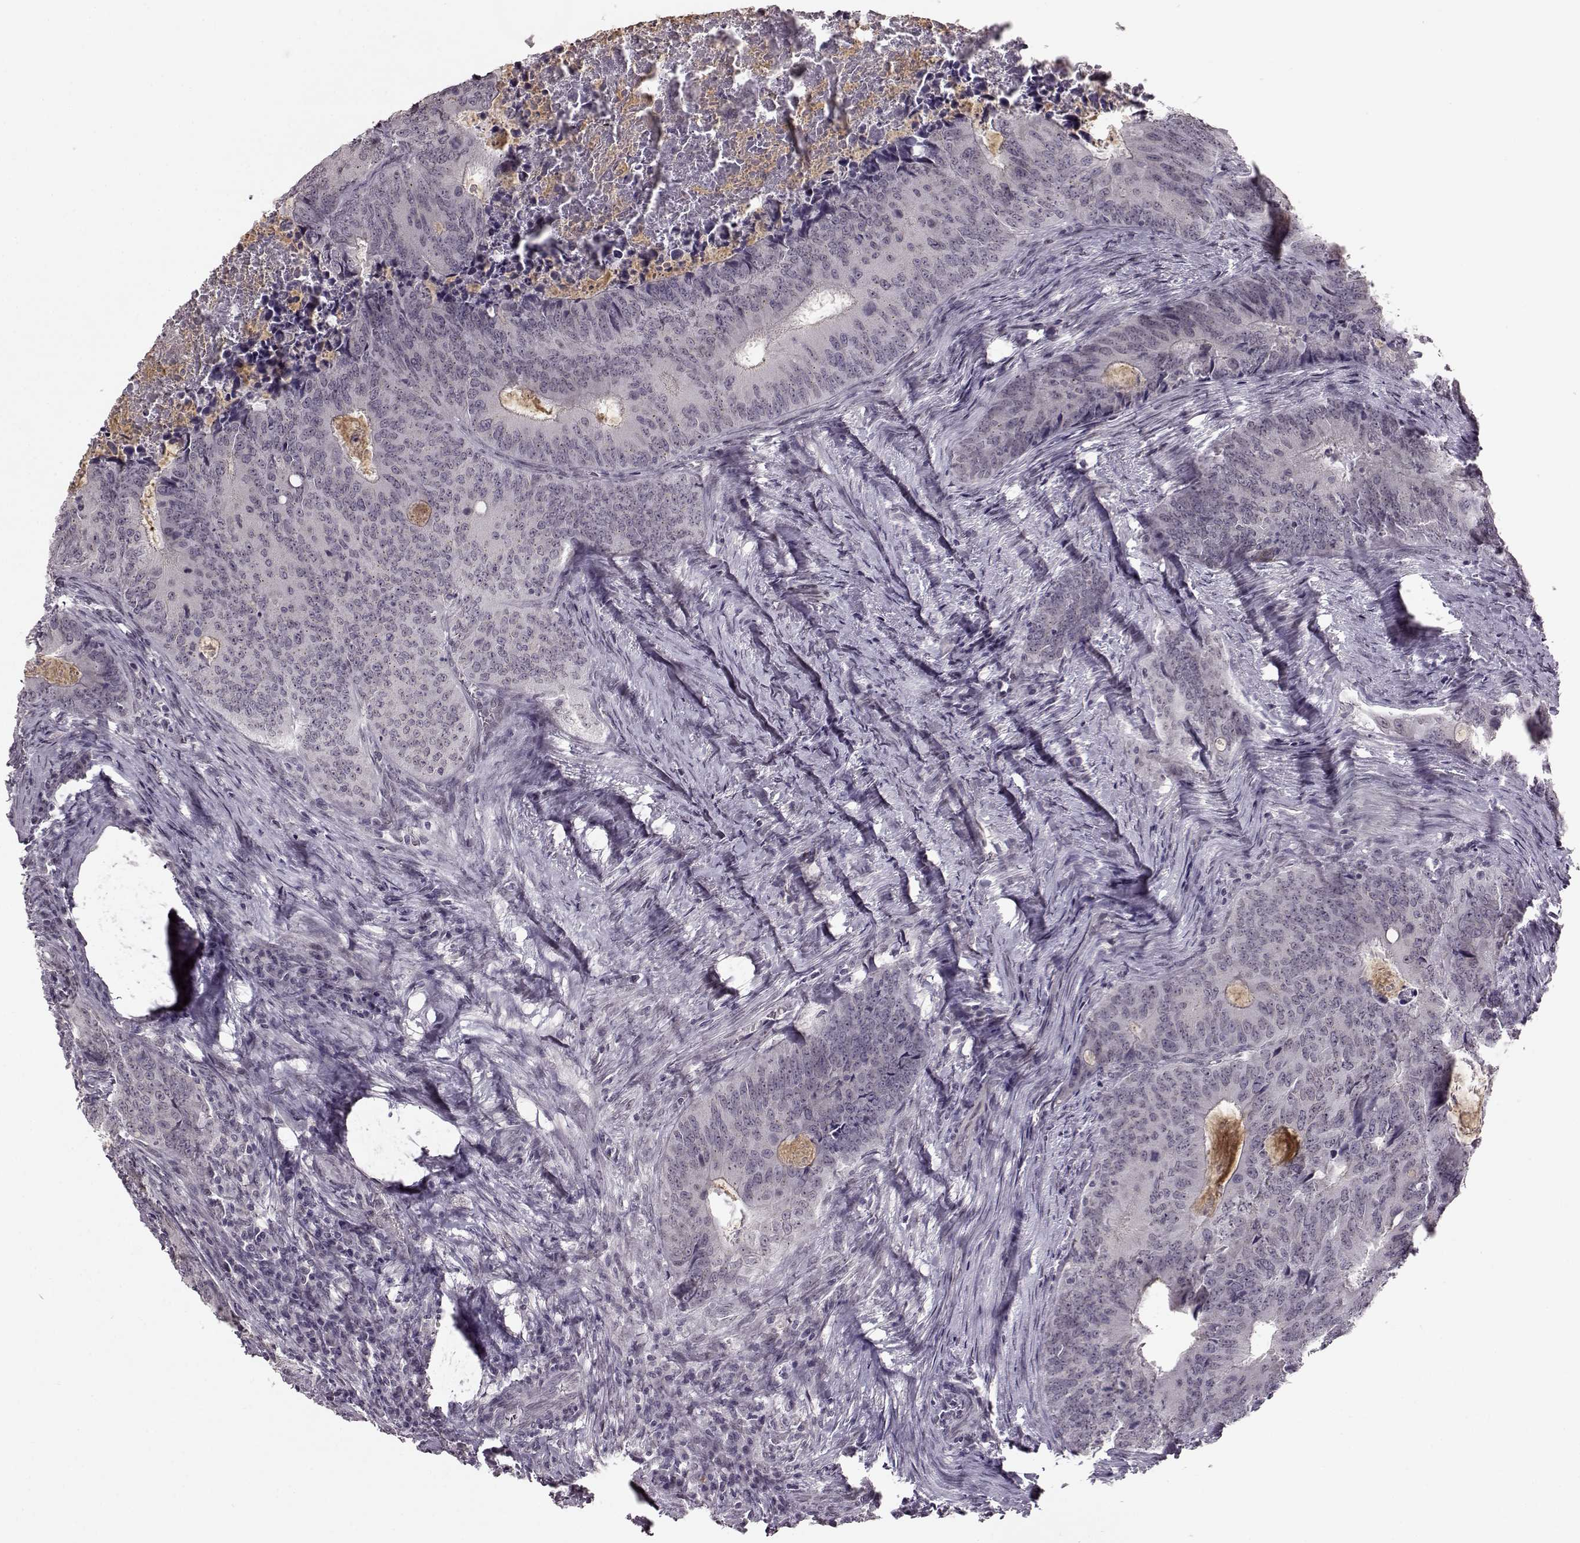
{"staining": {"intensity": "negative", "quantity": "none", "location": "none"}, "tissue": "colorectal cancer", "cell_type": "Tumor cells", "image_type": "cancer", "snomed": [{"axis": "morphology", "description": "Adenocarcinoma, NOS"}, {"axis": "topography", "description": "Colon"}], "caption": "This is an IHC photomicrograph of colorectal cancer (adenocarcinoma). There is no staining in tumor cells.", "gene": "STX1B", "patient": {"sex": "male", "age": 67}}